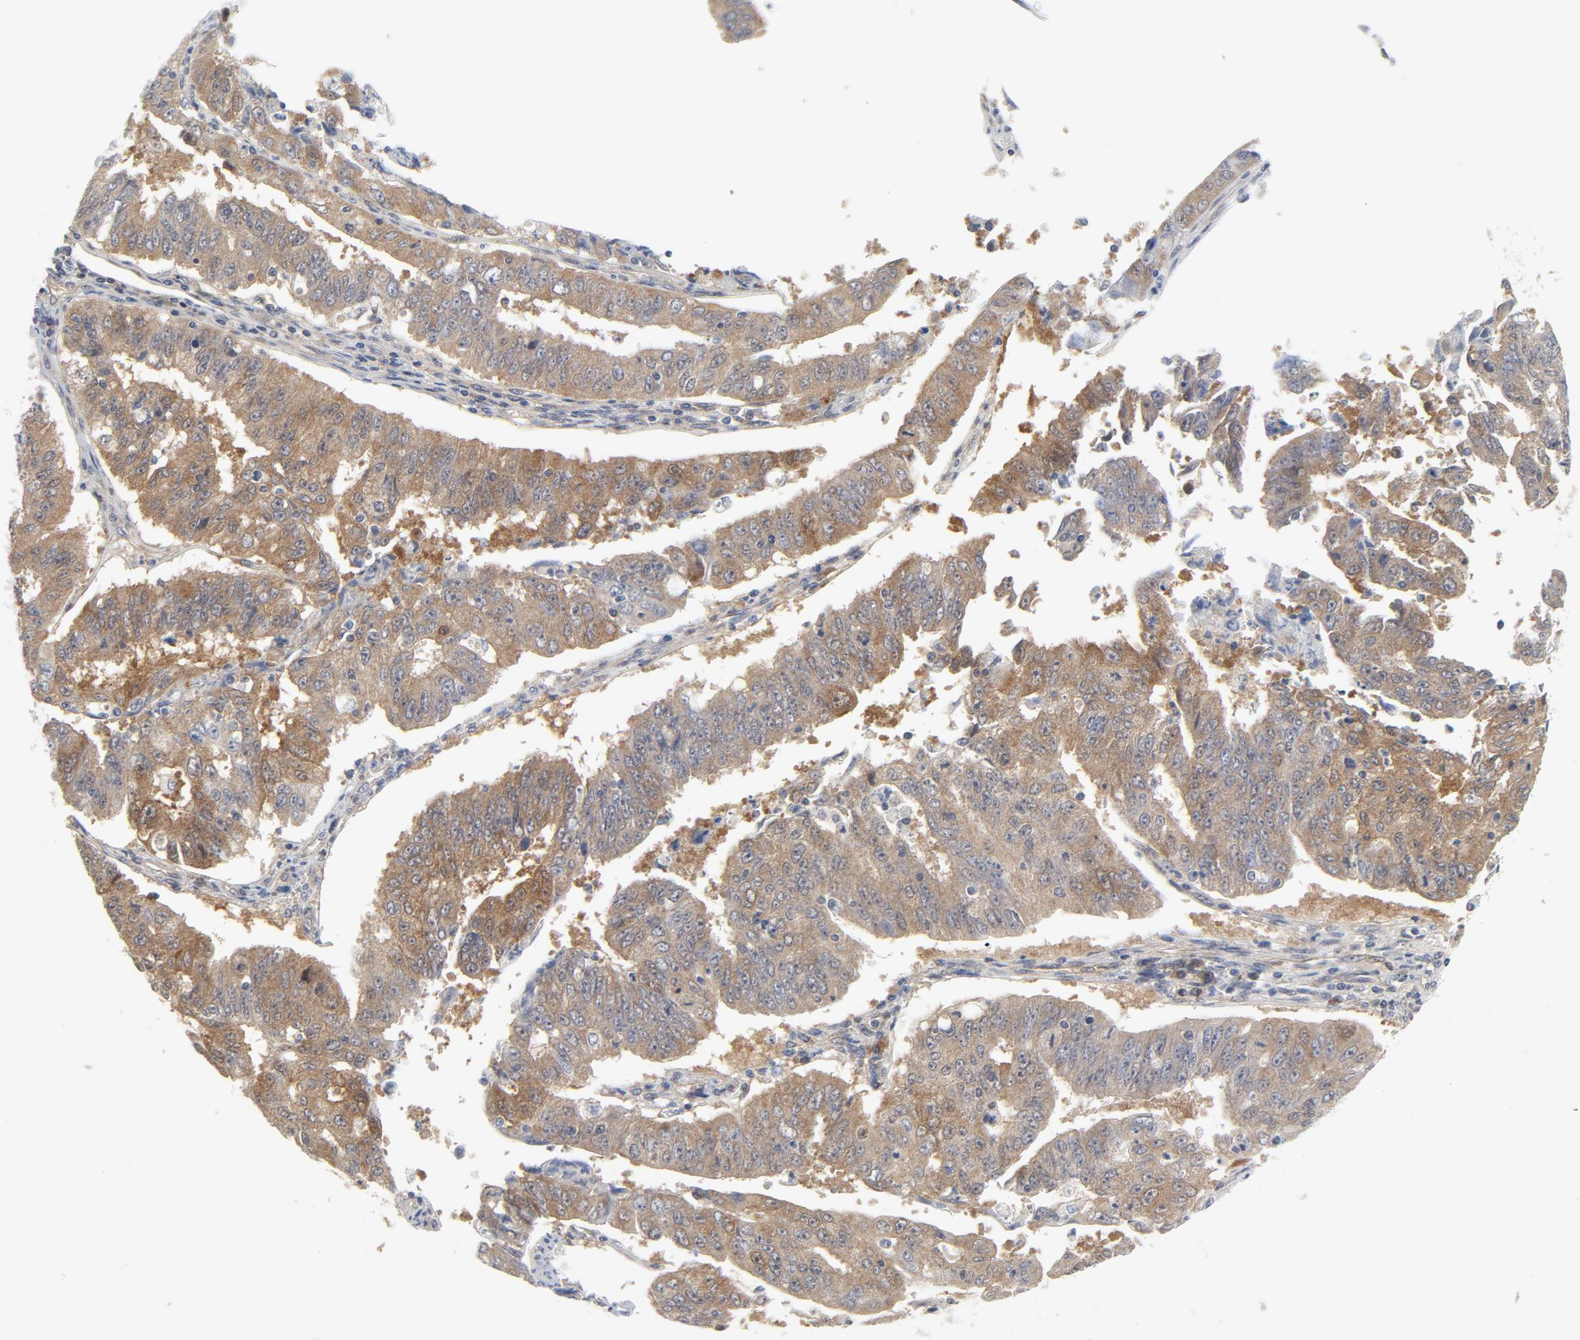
{"staining": {"intensity": "moderate", "quantity": ">75%", "location": "cytoplasmic/membranous"}, "tissue": "endometrial cancer", "cell_type": "Tumor cells", "image_type": "cancer", "snomed": [{"axis": "morphology", "description": "Adenocarcinoma, NOS"}, {"axis": "topography", "description": "Endometrium"}], "caption": "Adenocarcinoma (endometrial) stained with a protein marker demonstrates moderate staining in tumor cells.", "gene": "BAD", "patient": {"sex": "female", "age": 42}}